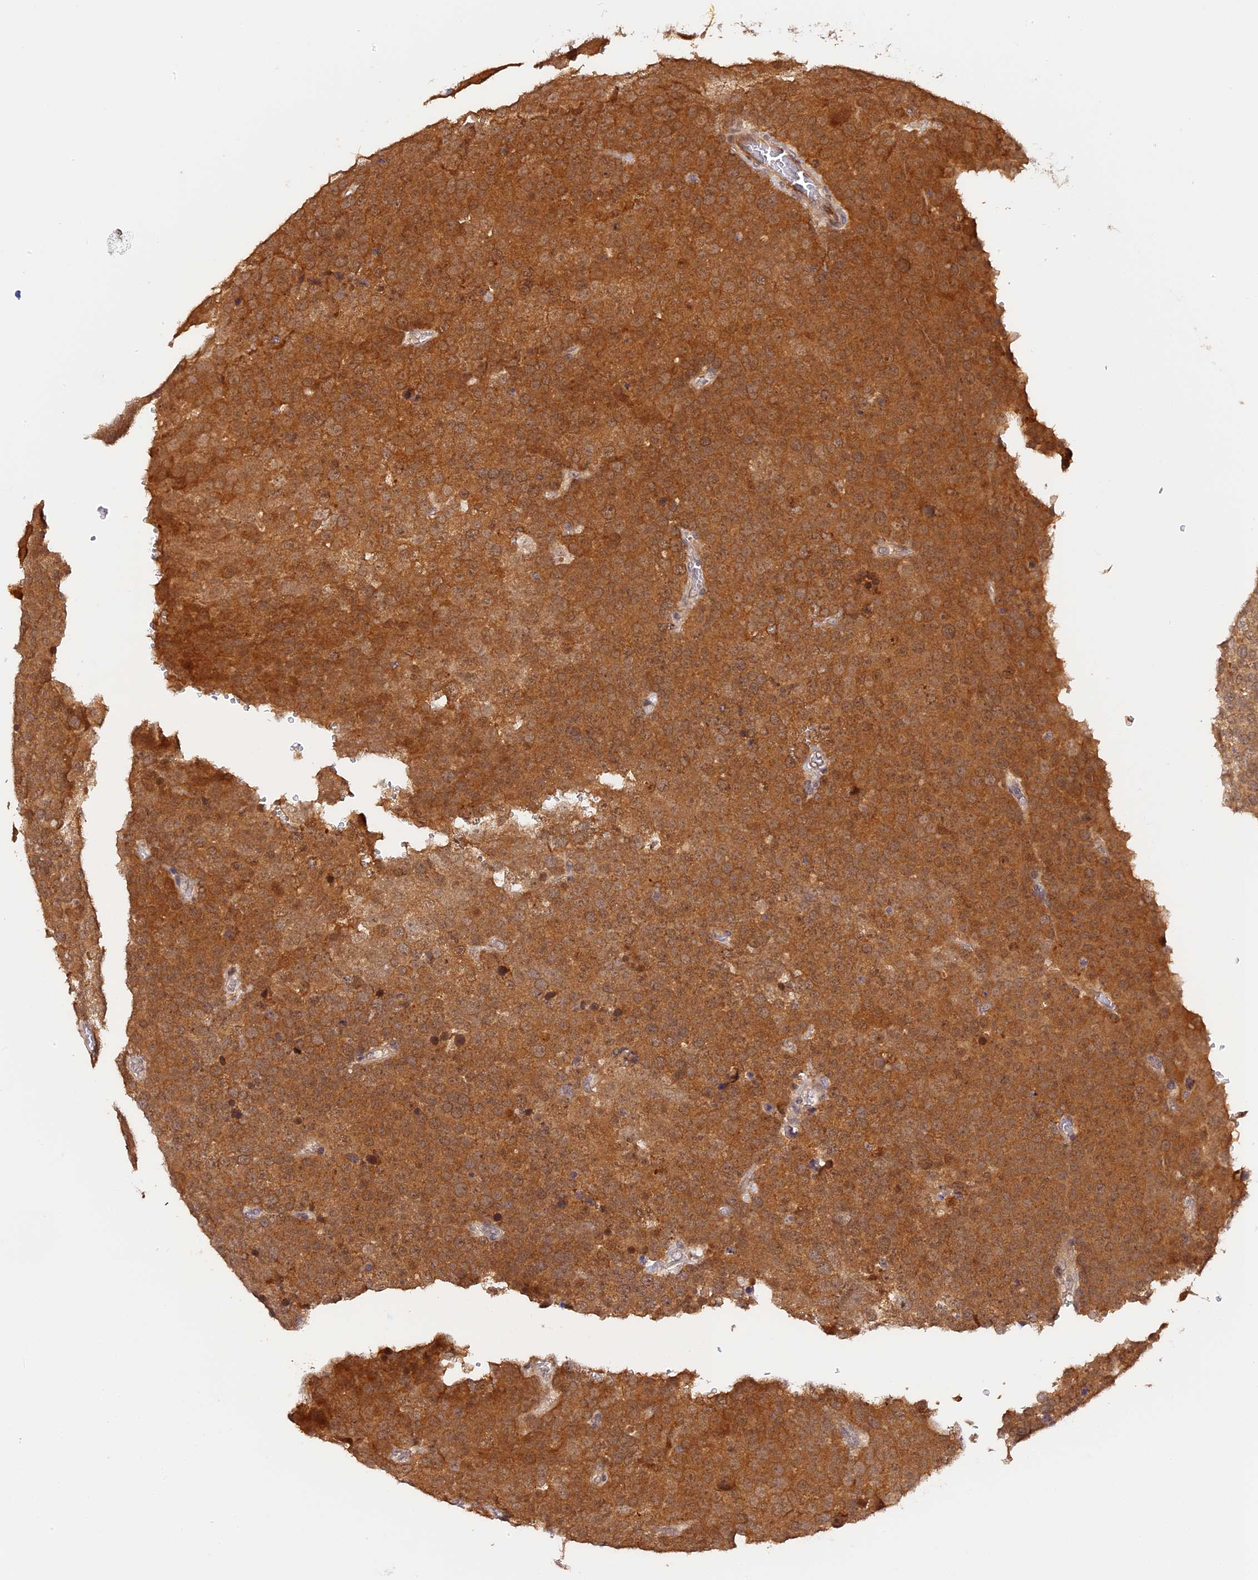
{"staining": {"intensity": "moderate", "quantity": ">75%", "location": "cytoplasmic/membranous"}, "tissue": "testis cancer", "cell_type": "Tumor cells", "image_type": "cancer", "snomed": [{"axis": "morphology", "description": "Seminoma, NOS"}, {"axis": "topography", "description": "Testis"}], "caption": "Tumor cells reveal medium levels of moderate cytoplasmic/membranous positivity in about >75% of cells in testis cancer.", "gene": "IMPACT", "patient": {"sex": "male", "age": 71}}